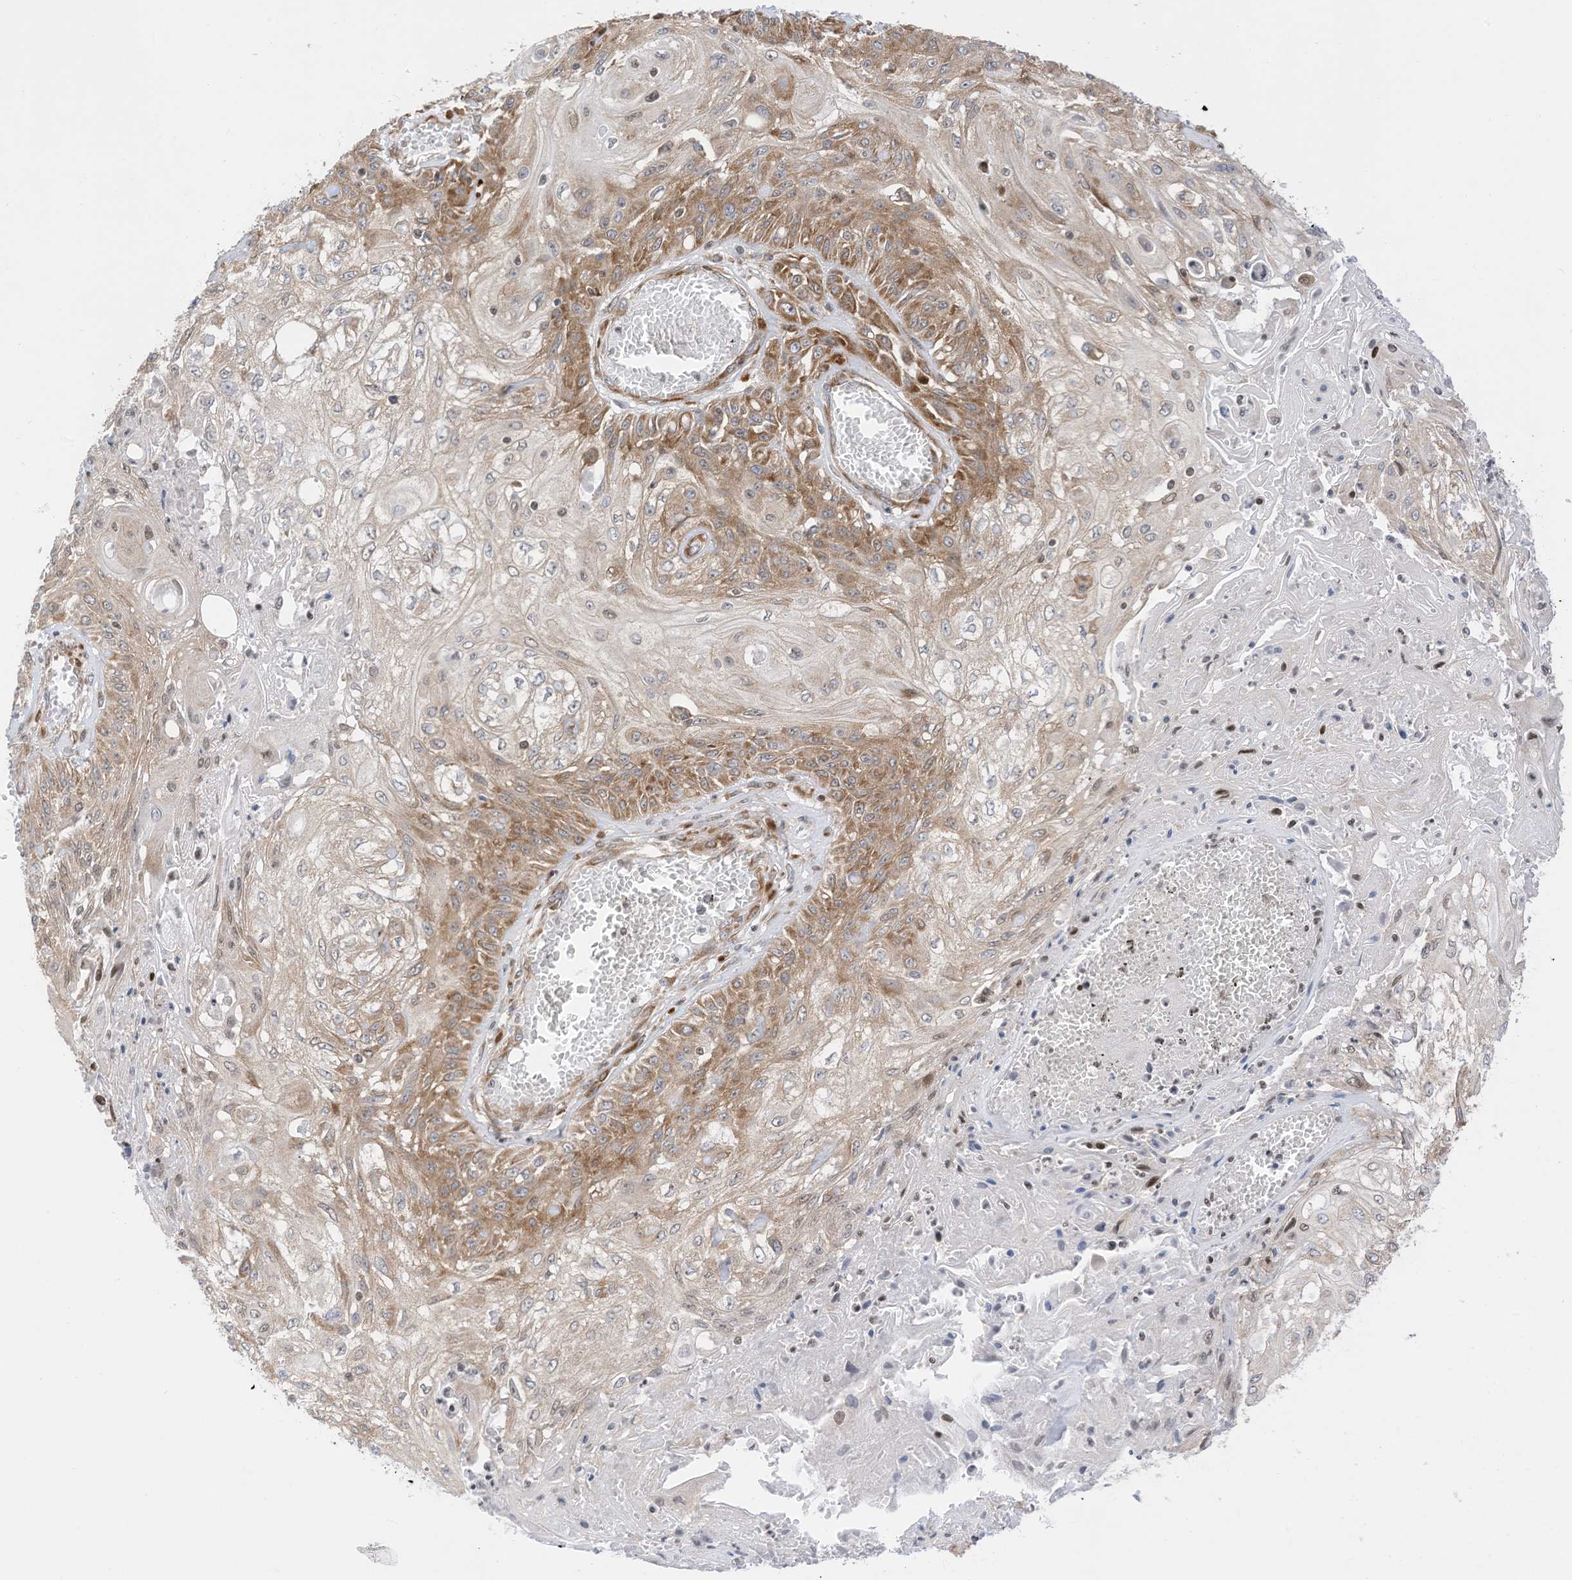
{"staining": {"intensity": "moderate", "quantity": "25%-75%", "location": "cytoplasmic/membranous"}, "tissue": "skin cancer", "cell_type": "Tumor cells", "image_type": "cancer", "snomed": [{"axis": "morphology", "description": "Squamous cell carcinoma, NOS"}, {"axis": "morphology", "description": "Squamous cell carcinoma, metastatic, NOS"}, {"axis": "topography", "description": "Skin"}, {"axis": "topography", "description": "Lymph node"}], "caption": "The micrograph shows immunohistochemical staining of skin metastatic squamous cell carcinoma. There is moderate cytoplasmic/membranous staining is present in about 25%-75% of tumor cells. Nuclei are stained in blue.", "gene": "EDF1", "patient": {"sex": "male", "age": 75}}